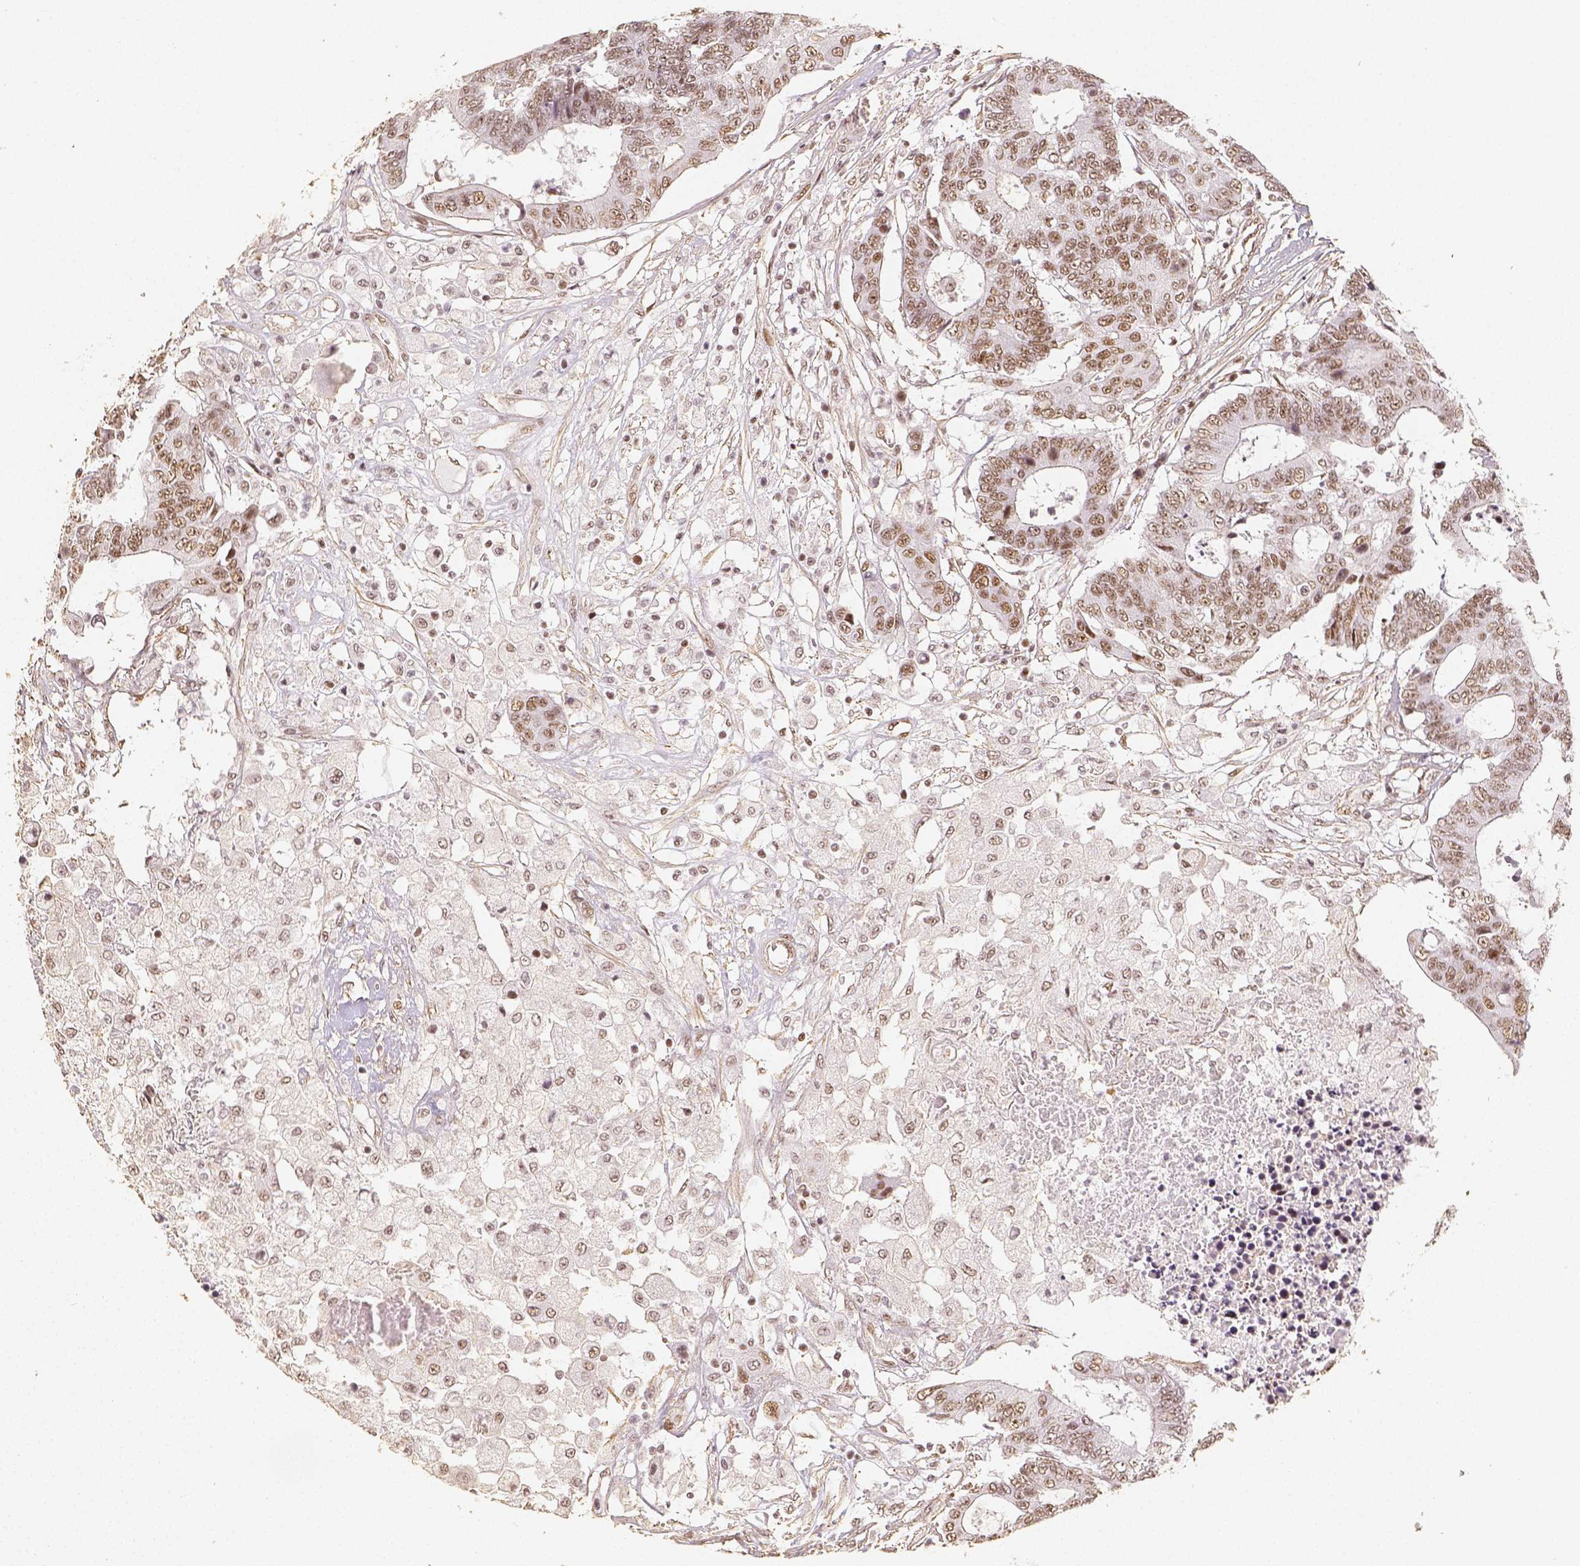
{"staining": {"intensity": "moderate", "quantity": ">75%", "location": "nuclear"}, "tissue": "colorectal cancer", "cell_type": "Tumor cells", "image_type": "cancer", "snomed": [{"axis": "morphology", "description": "Adenocarcinoma, NOS"}, {"axis": "topography", "description": "Colon"}], "caption": "Brown immunohistochemical staining in human colorectal adenocarcinoma displays moderate nuclear staining in about >75% of tumor cells. The staining is performed using DAB (3,3'-diaminobenzidine) brown chromogen to label protein expression. The nuclei are counter-stained blue using hematoxylin.", "gene": "HDAC1", "patient": {"sex": "female", "age": 48}}